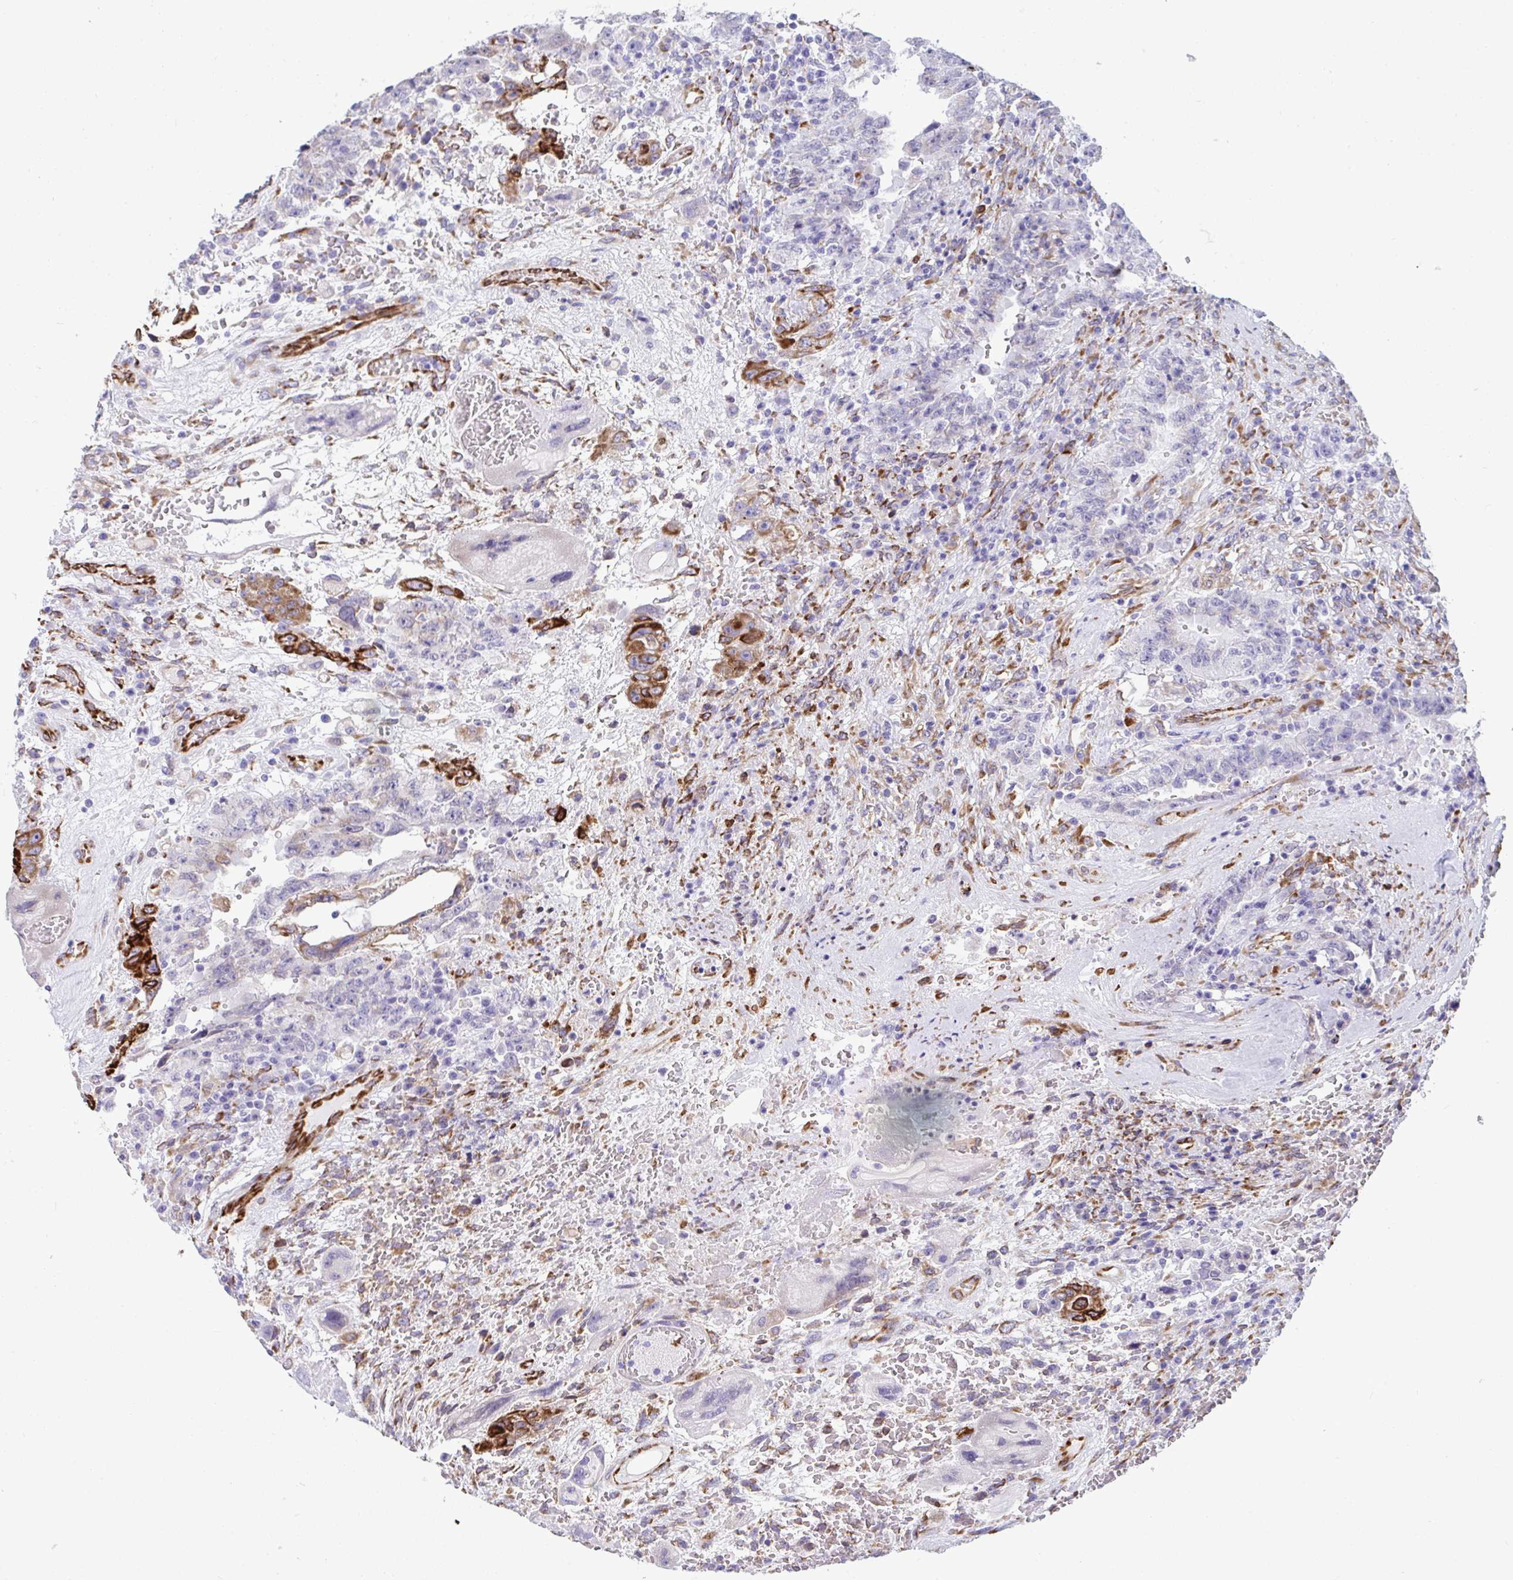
{"staining": {"intensity": "negative", "quantity": "none", "location": "none"}, "tissue": "testis cancer", "cell_type": "Tumor cells", "image_type": "cancer", "snomed": [{"axis": "morphology", "description": "Carcinoma, Embryonal, NOS"}, {"axis": "topography", "description": "Testis"}], "caption": "High magnification brightfield microscopy of testis embryonal carcinoma stained with DAB (brown) and counterstained with hematoxylin (blue): tumor cells show no significant staining. (Stains: DAB (3,3'-diaminobenzidine) IHC with hematoxylin counter stain, Microscopy: brightfield microscopy at high magnification).", "gene": "ASPH", "patient": {"sex": "male", "age": 26}}